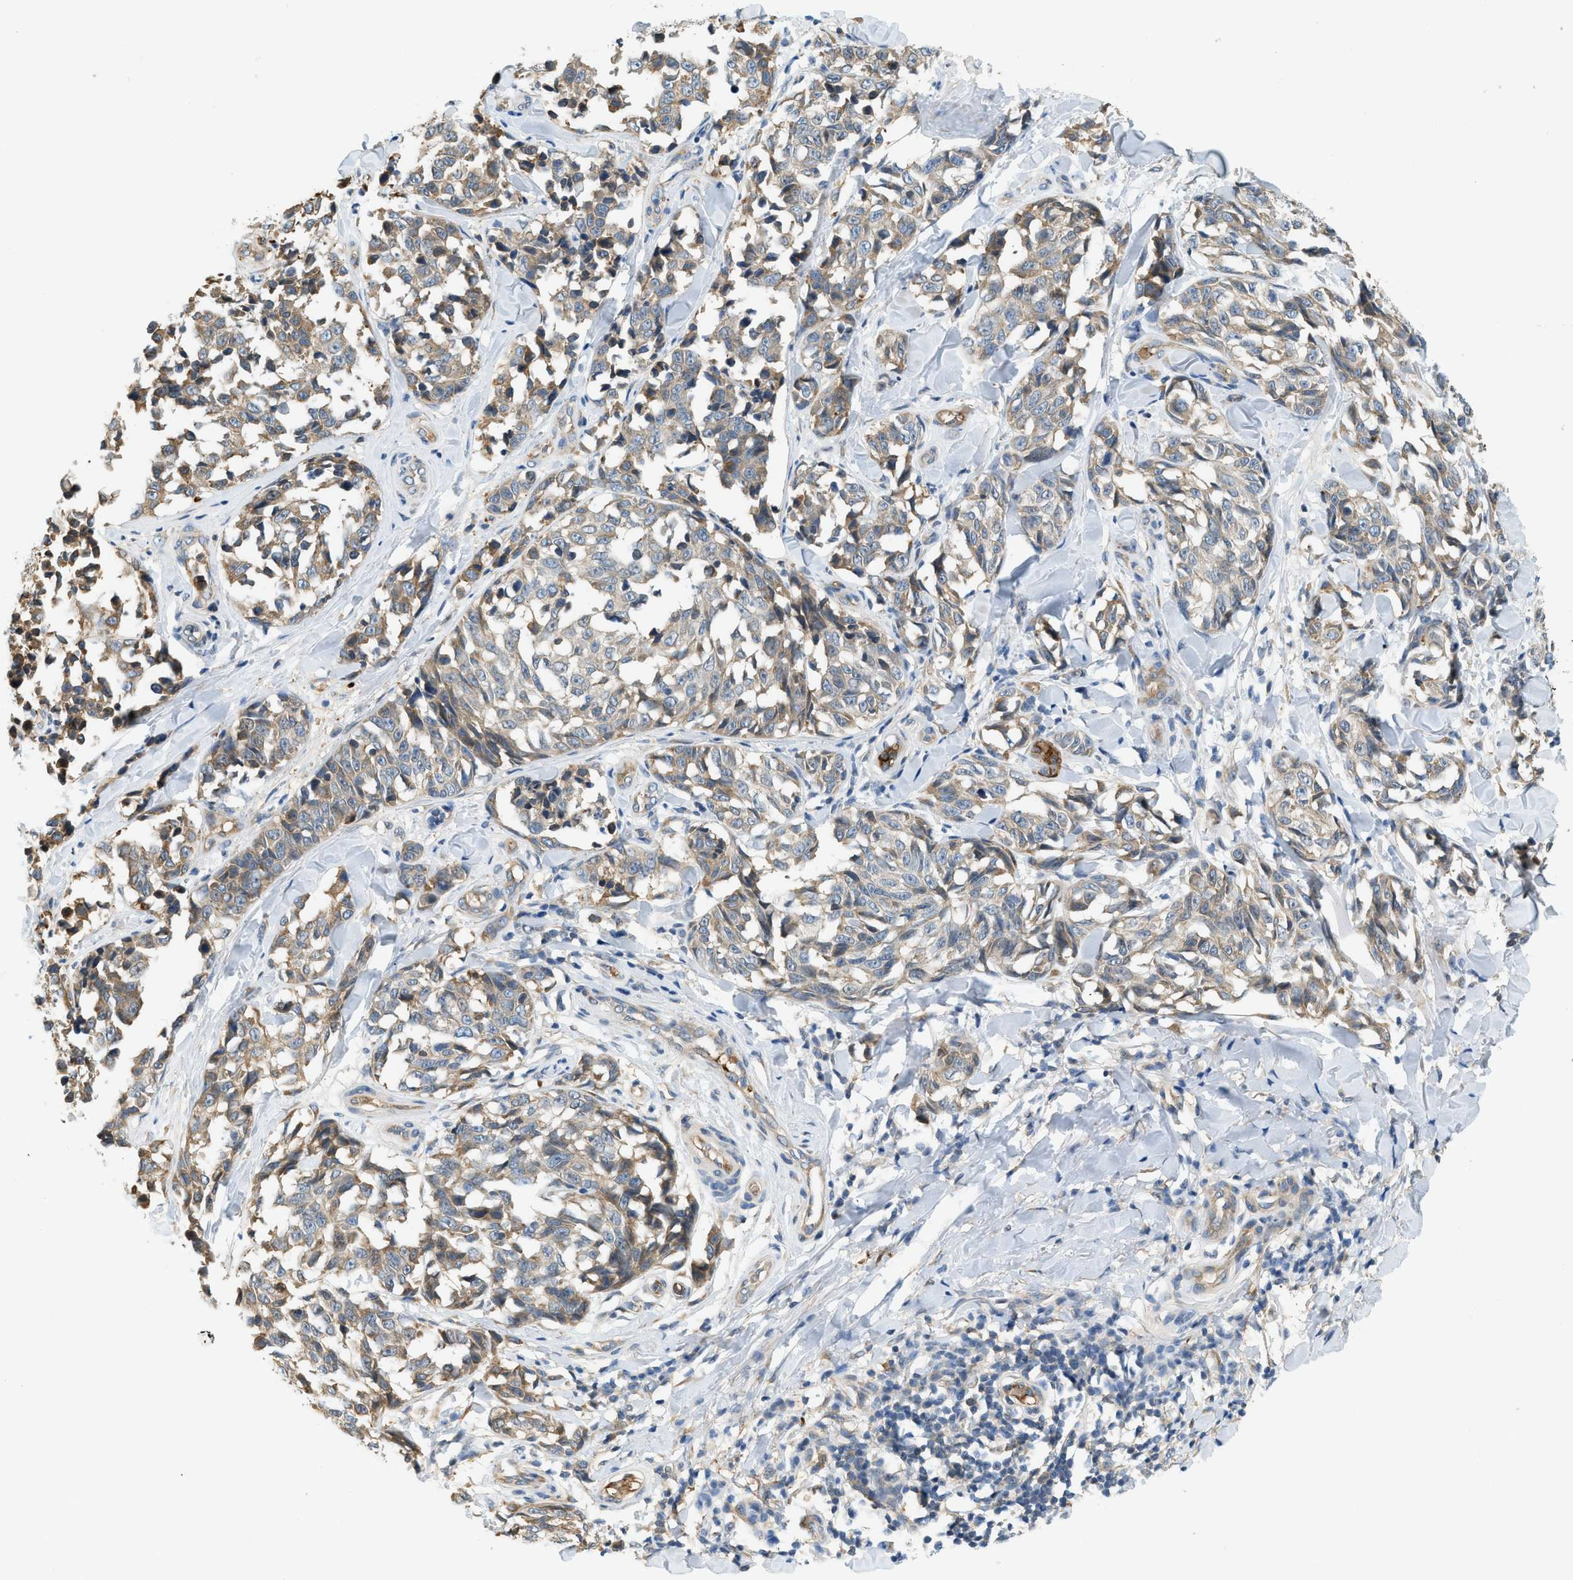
{"staining": {"intensity": "moderate", "quantity": "25%-75%", "location": "cytoplasmic/membranous"}, "tissue": "melanoma", "cell_type": "Tumor cells", "image_type": "cancer", "snomed": [{"axis": "morphology", "description": "Malignant melanoma, NOS"}, {"axis": "topography", "description": "Skin"}], "caption": "A photomicrograph of malignant melanoma stained for a protein displays moderate cytoplasmic/membranous brown staining in tumor cells. The staining was performed using DAB (3,3'-diaminobenzidine), with brown indicating positive protein expression. Nuclei are stained blue with hematoxylin.", "gene": "CYTH2", "patient": {"sex": "female", "age": 64}}